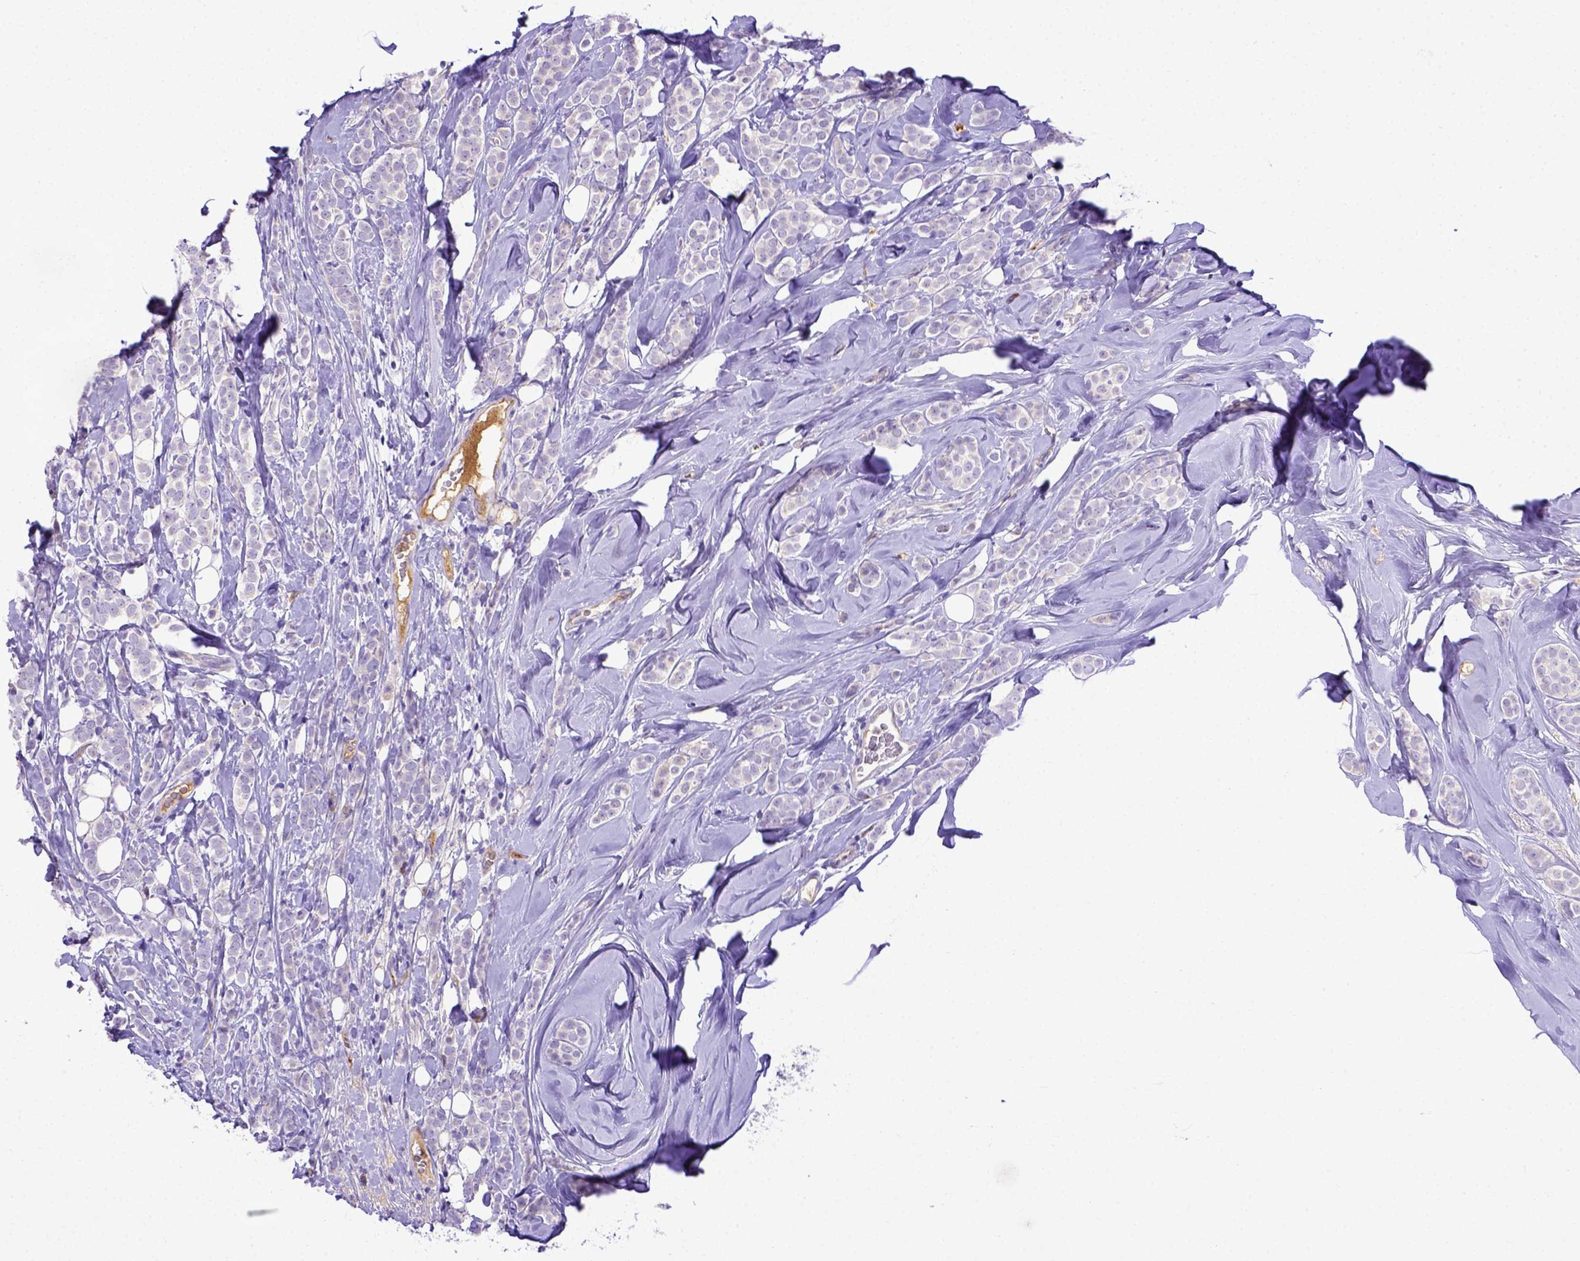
{"staining": {"intensity": "negative", "quantity": "none", "location": "none"}, "tissue": "breast cancer", "cell_type": "Tumor cells", "image_type": "cancer", "snomed": [{"axis": "morphology", "description": "Lobular carcinoma"}, {"axis": "topography", "description": "Breast"}], "caption": "Tumor cells are negative for brown protein staining in lobular carcinoma (breast).", "gene": "CFAP300", "patient": {"sex": "female", "age": 49}}